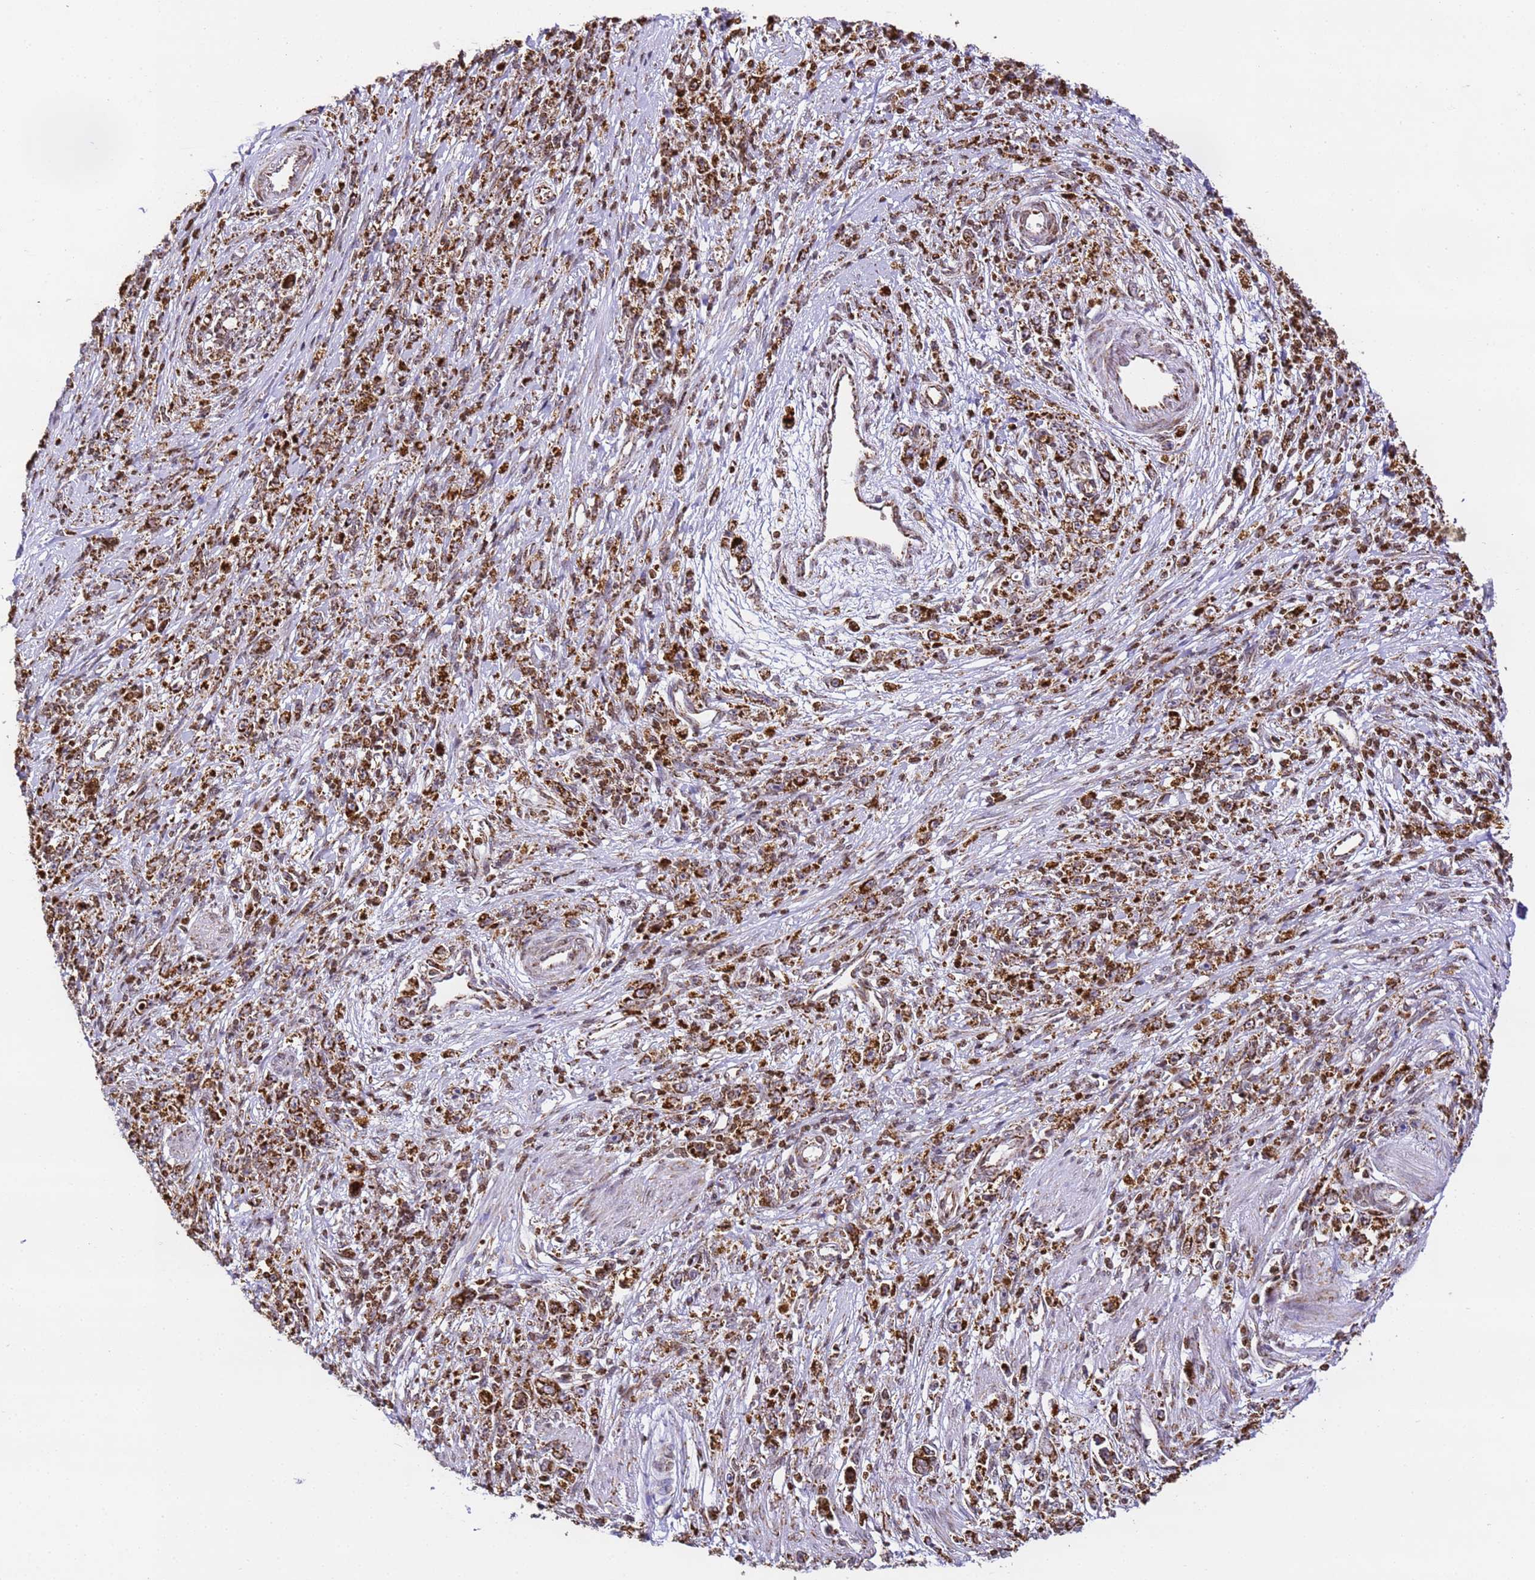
{"staining": {"intensity": "strong", "quantity": ">75%", "location": "cytoplasmic/membranous"}, "tissue": "stomach cancer", "cell_type": "Tumor cells", "image_type": "cancer", "snomed": [{"axis": "morphology", "description": "Adenocarcinoma, NOS"}, {"axis": "topography", "description": "Stomach"}], "caption": "The micrograph reveals a brown stain indicating the presence of a protein in the cytoplasmic/membranous of tumor cells in stomach cancer.", "gene": "HSPE1", "patient": {"sex": "female", "age": 59}}